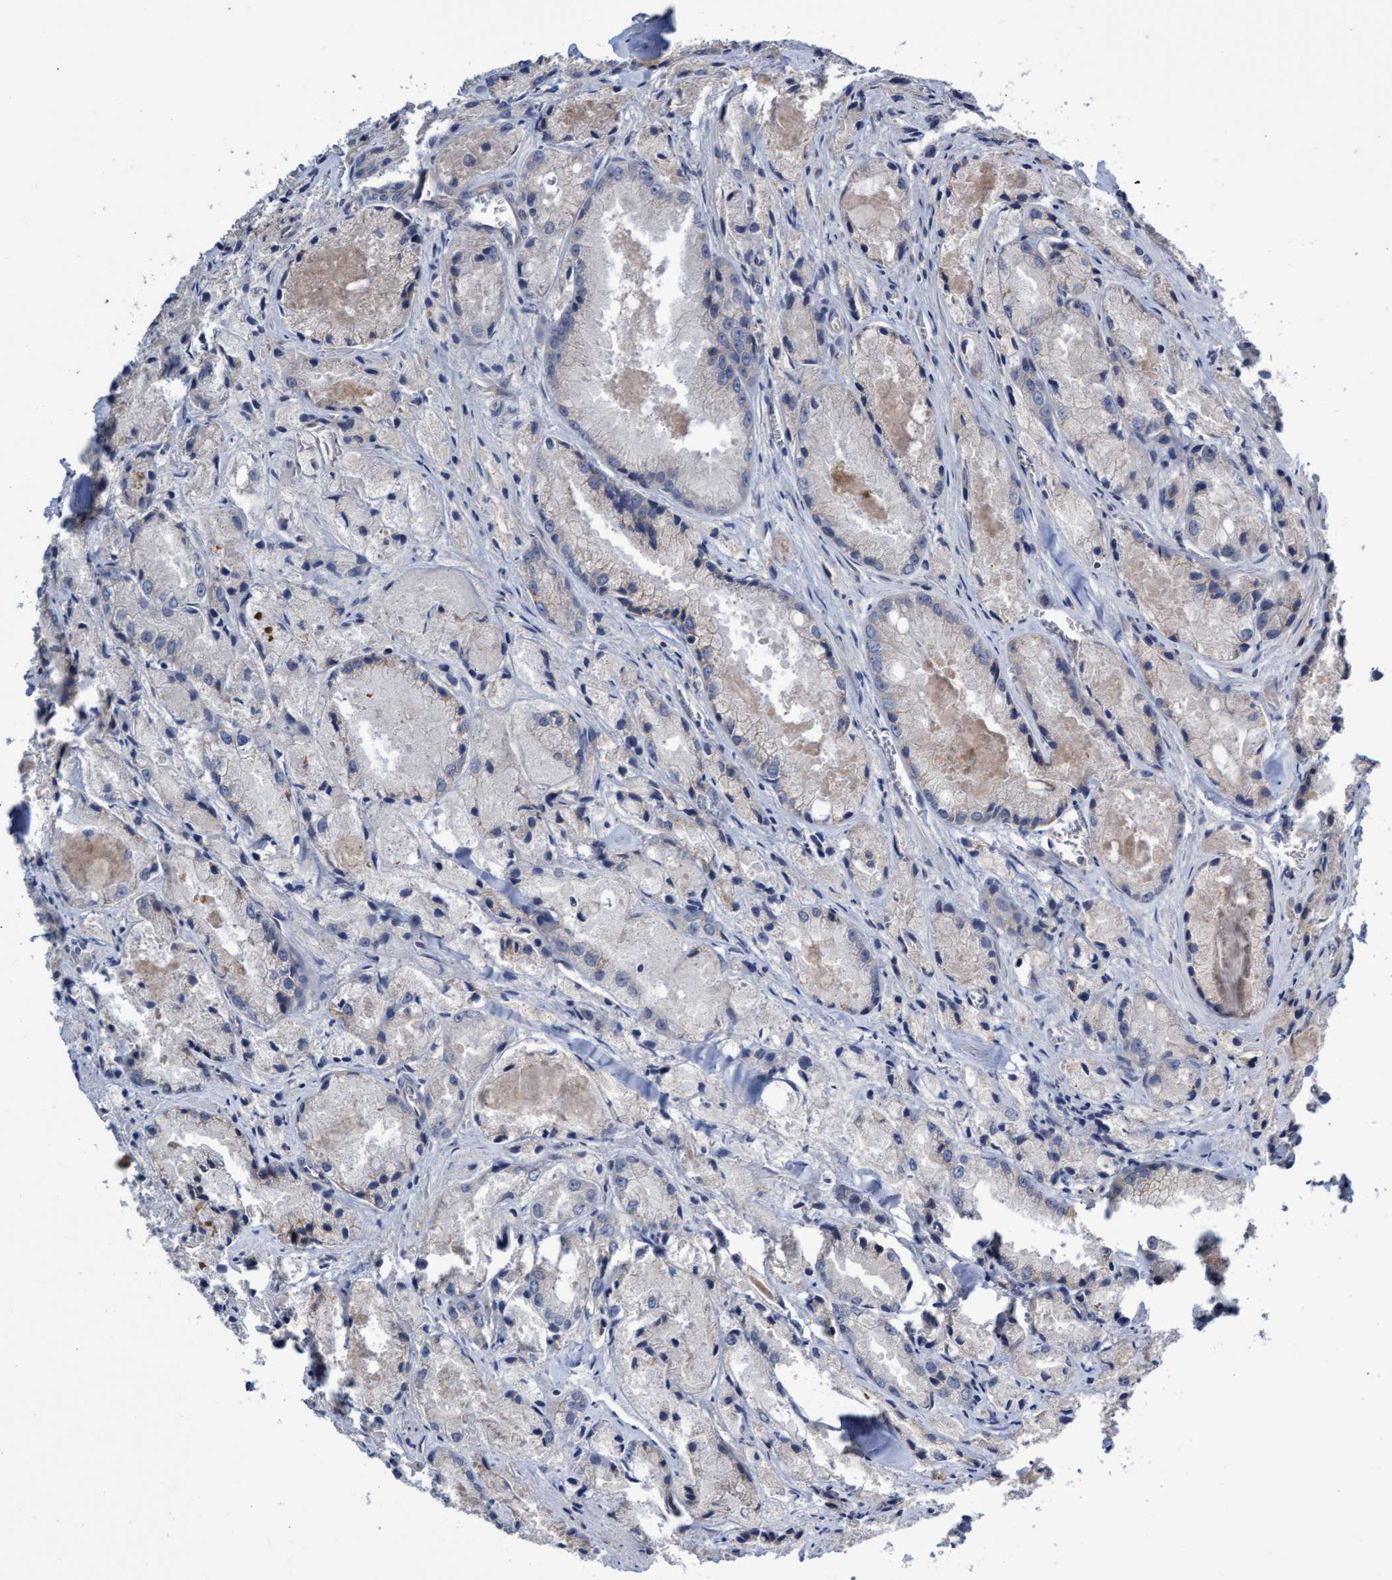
{"staining": {"intensity": "weak", "quantity": "<25%", "location": "cytoplasmic/membranous"}, "tissue": "prostate cancer", "cell_type": "Tumor cells", "image_type": "cancer", "snomed": [{"axis": "morphology", "description": "Adenocarcinoma, Low grade"}, {"axis": "topography", "description": "Prostate"}], "caption": "Immunohistochemistry of human prostate cancer (low-grade adenocarcinoma) demonstrates no expression in tumor cells.", "gene": "ABCF2", "patient": {"sex": "male", "age": 64}}